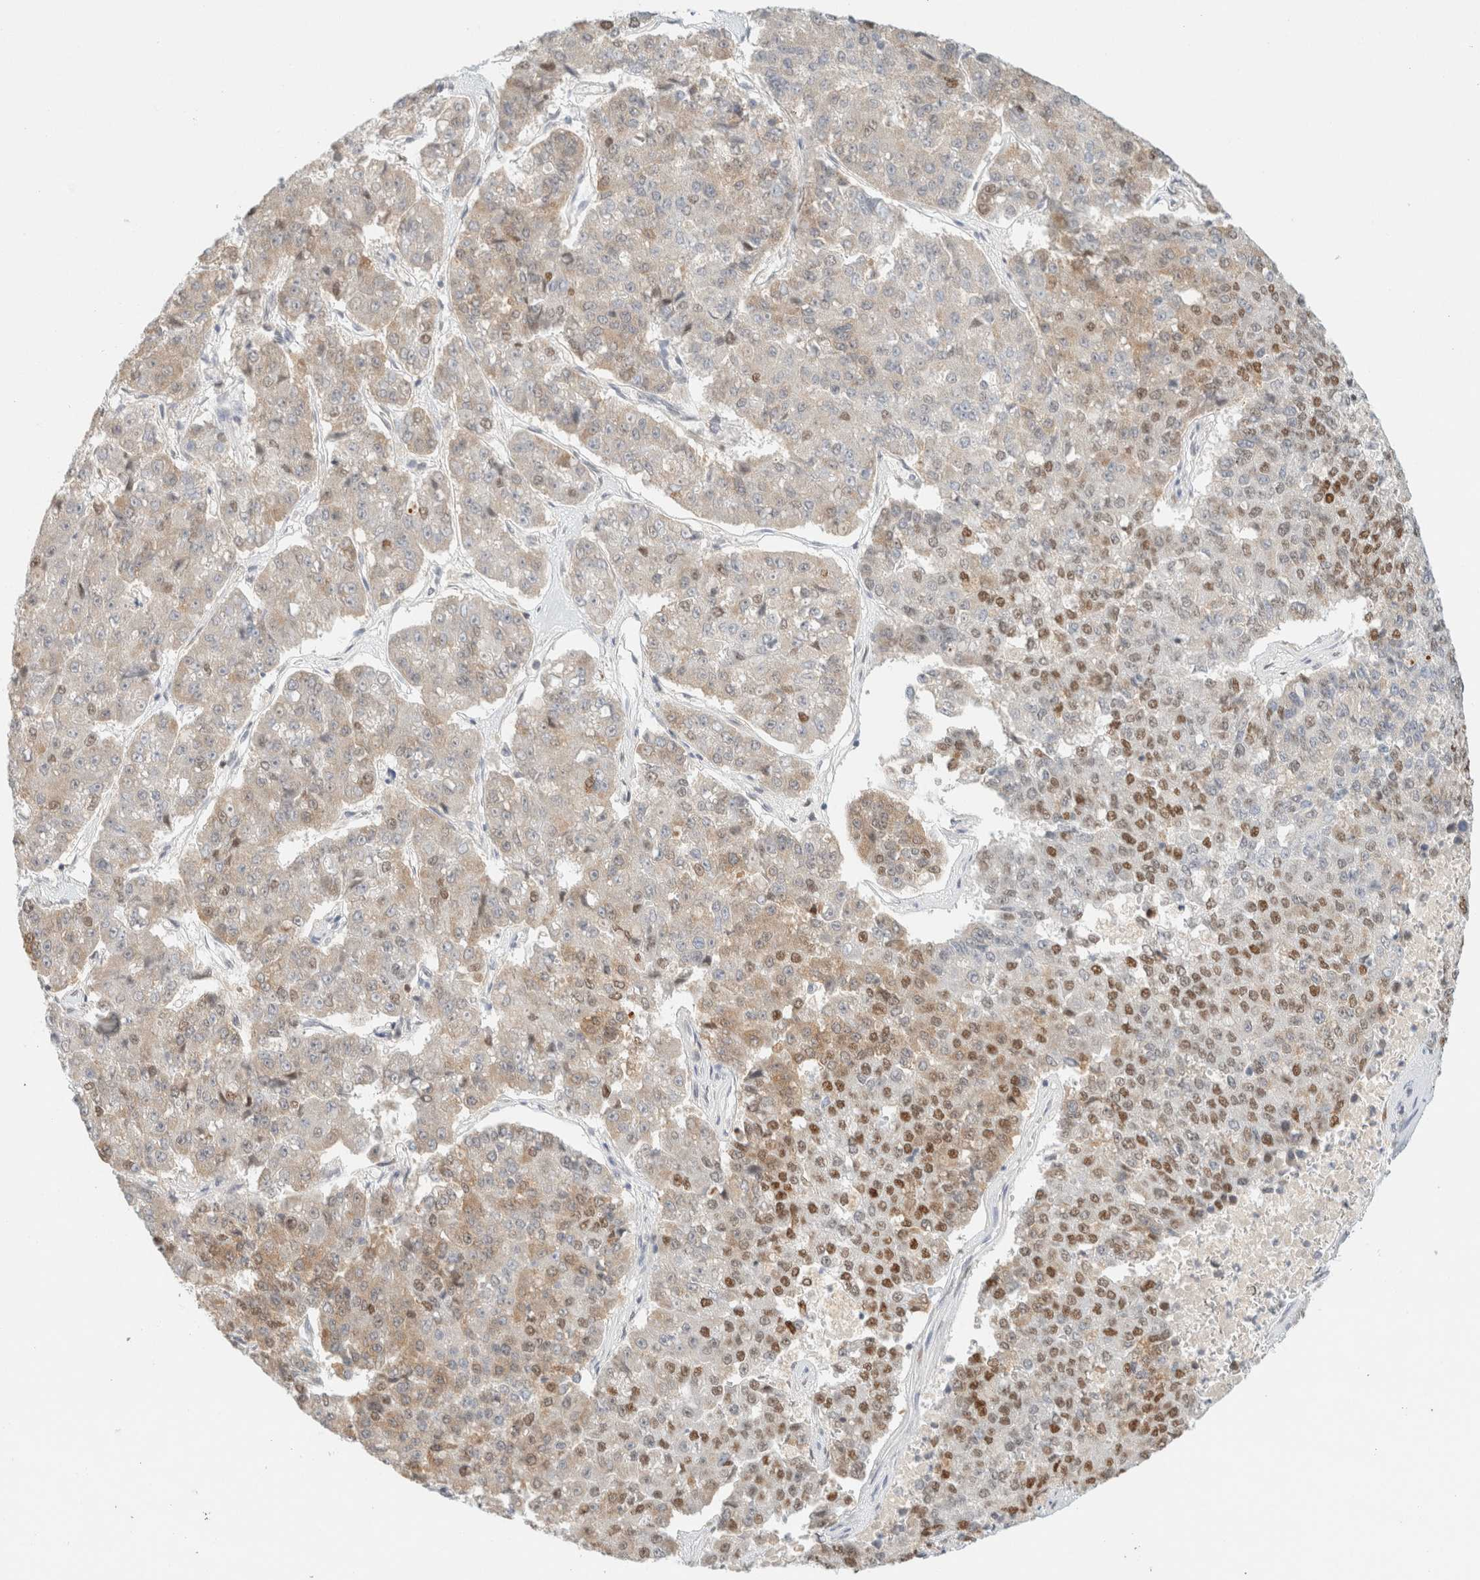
{"staining": {"intensity": "moderate", "quantity": "25%-75%", "location": "cytoplasmic/membranous,nuclear"}, "tissue": "pancreatic cancer", "cell_type": "Tumor cells", "image_type": "cancer", "snomed": [{"axis": "morphology", "description": "Adenocarcinoma, NOS"}, {"axis": "topography", "description": "Pancreas"}], "caption": "Moderate cytoplasmic/membranous and nuclear protein positivity is appreciated in about 25%-75% of tumor cells in pancreatic cancer. The staining was performed using DAB (3,3'-diaminobenzidine), with brown indicating positive protein expression. Nuclei are stained blue with hematoxylin.", "gene": "DDB2", "patient": {"sex": "male", "age": 50}}